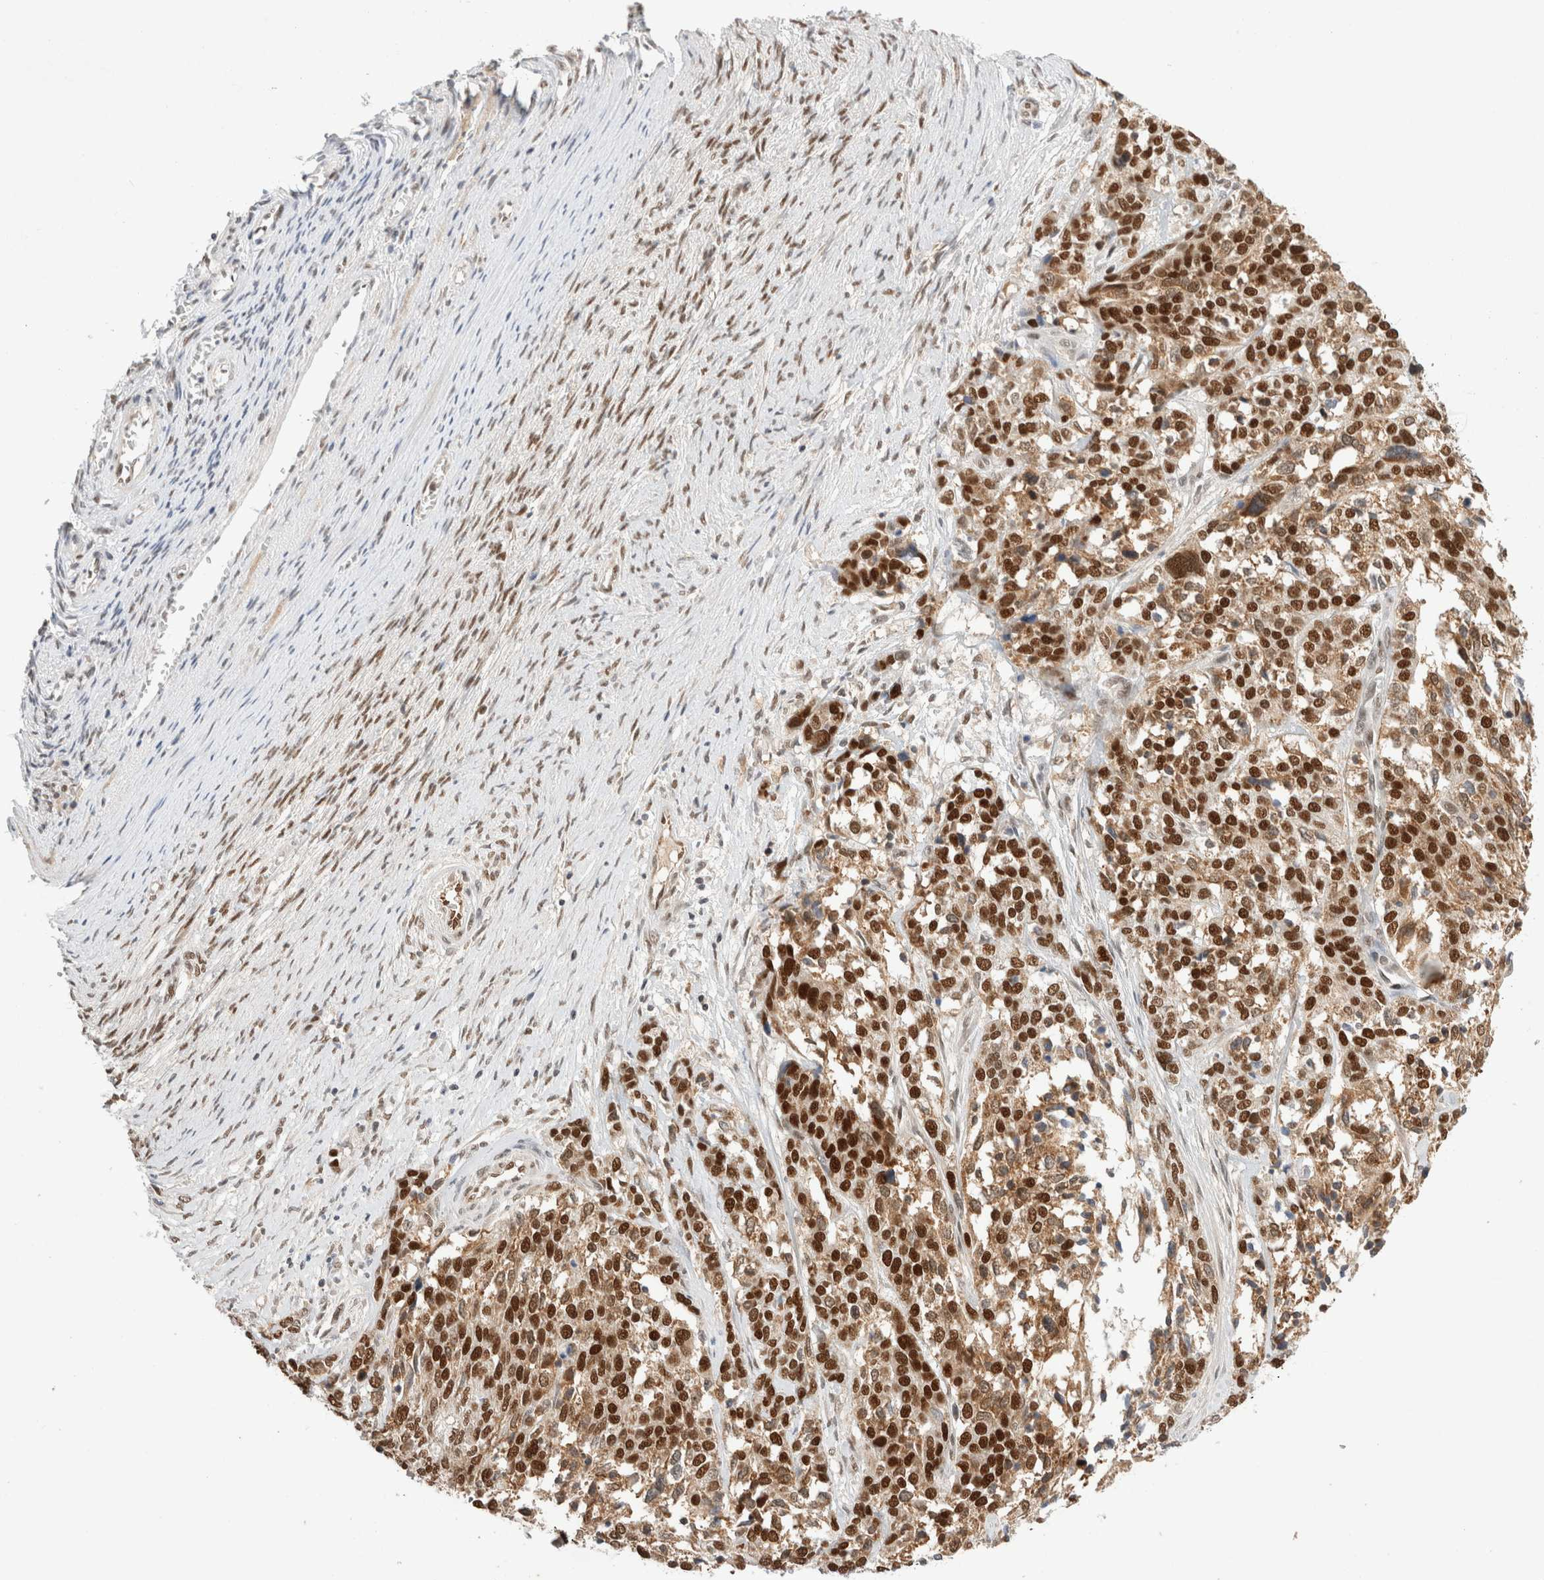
{"staining": {"intensity": "strong", "quantity": ">75%", "location": "nuclear"}, "tissue": "ovarian cancer", "cell_type": "Tumor cells", "image_type": "cancer", "snomed": [{"axis": "morphology", "description": "Cystadenocarcinoma, serous, NOS"}, {"axis": "topography", "description": "Ovary"}], "caption": "A brown stain labels strong nuclear staining of a protein in ovarian serous cystadenocarcinoma tumor cells. (DAB (3,3'-diaminobenzidine) IHC, brown staining for protein, blue staining for nuclei).", "gene": "GTF2I", "patient": {"sex": "female", "age": 44}}